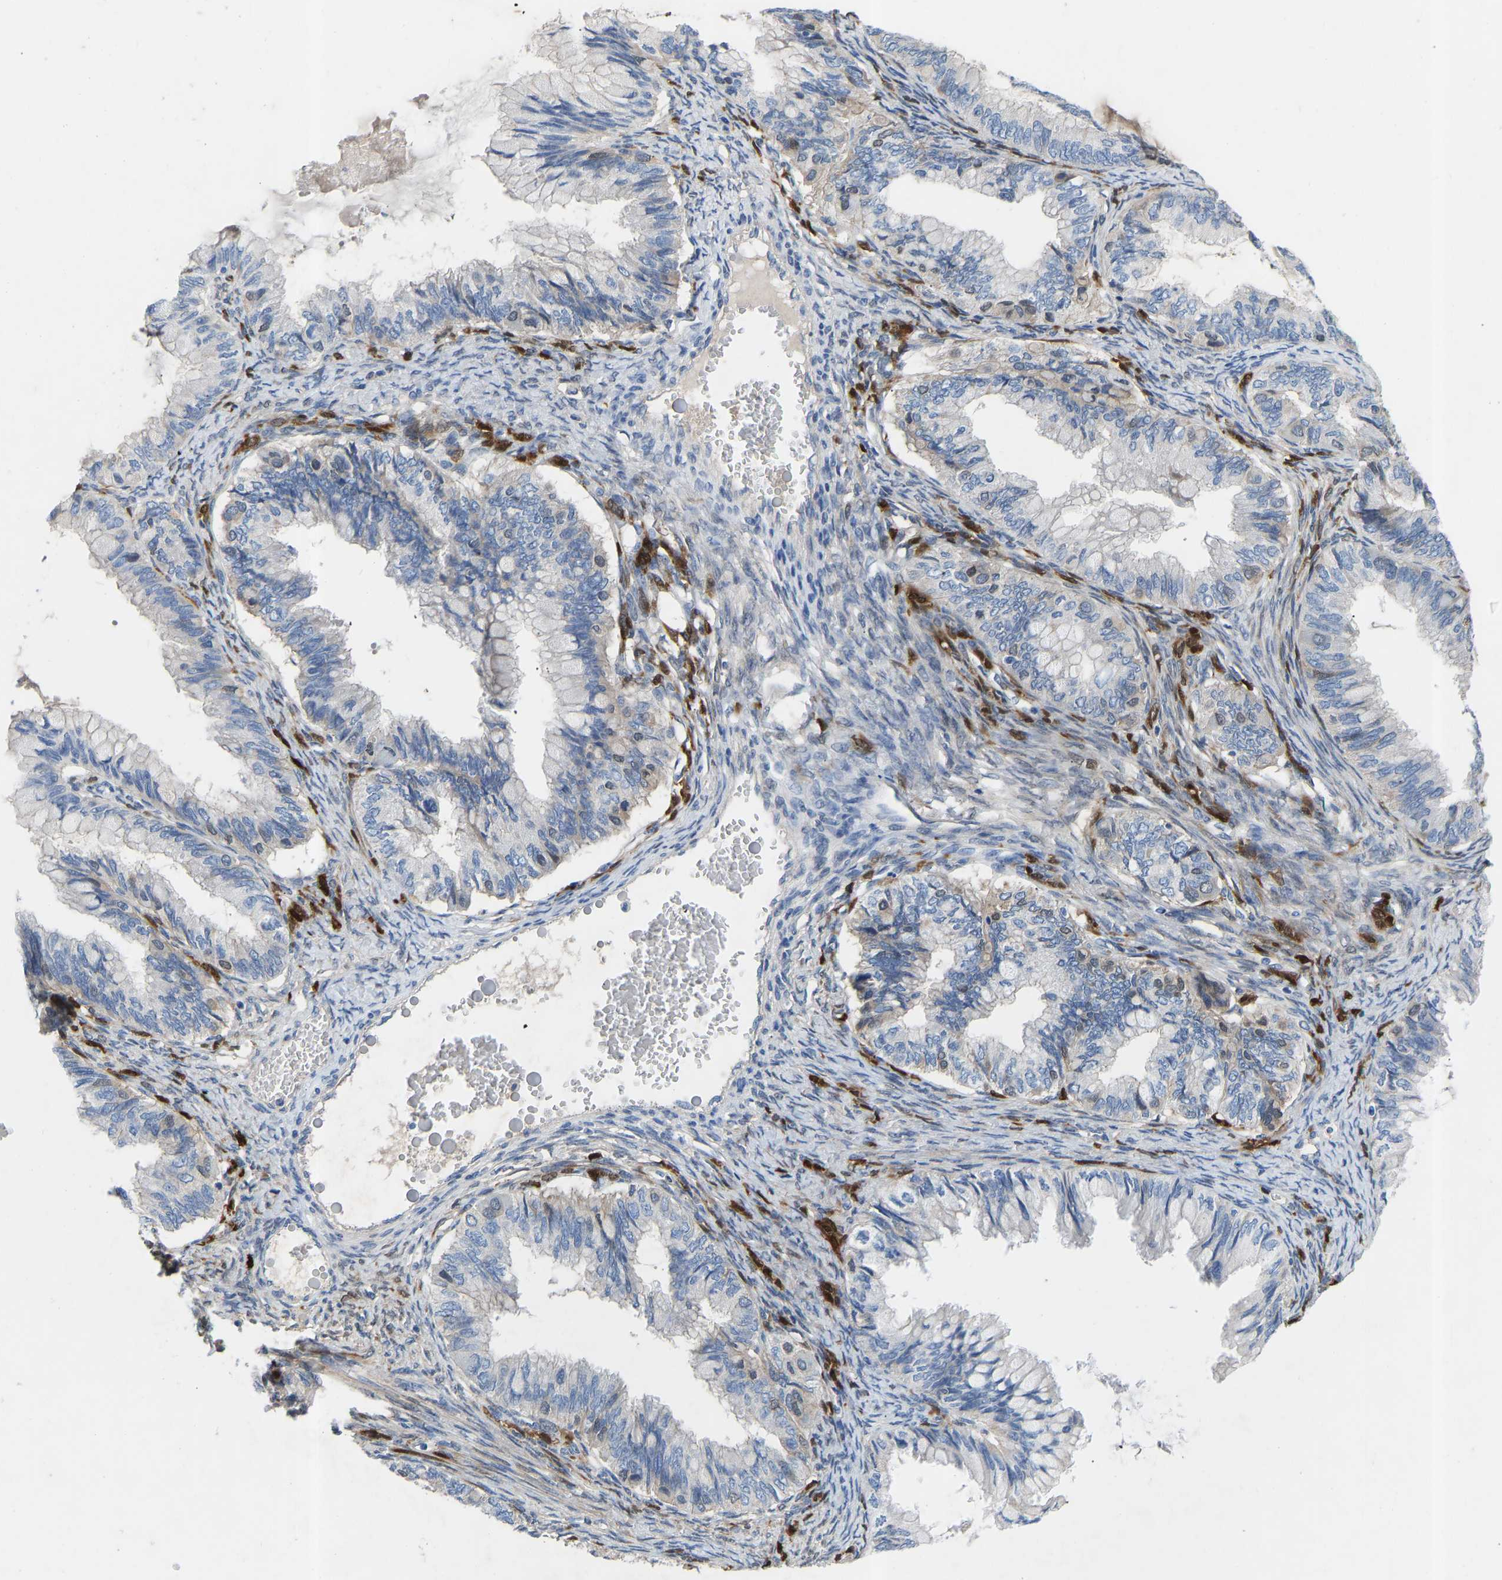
{"staining": {"intensity": "negative", "quantity": "none", "location": "none"}, "tissue": "ovarian cancer", "cell_type": "Tumor cells", "image_type": "cancer", "snomed": [{"axis": "morphology", "description": "Cystadenocarcinoma, mucinous, NOS"}, {"axis": "topography", "description": "Ovary"}], "caption": "Tumor cells show no significant positivity in ovarian cancer. The staining is performed using DAB brown chromogen with nuclei counter-stained in using hematoxylin.", "gene": "RBP1", "patient": {"sex": "female", "age": 80}}